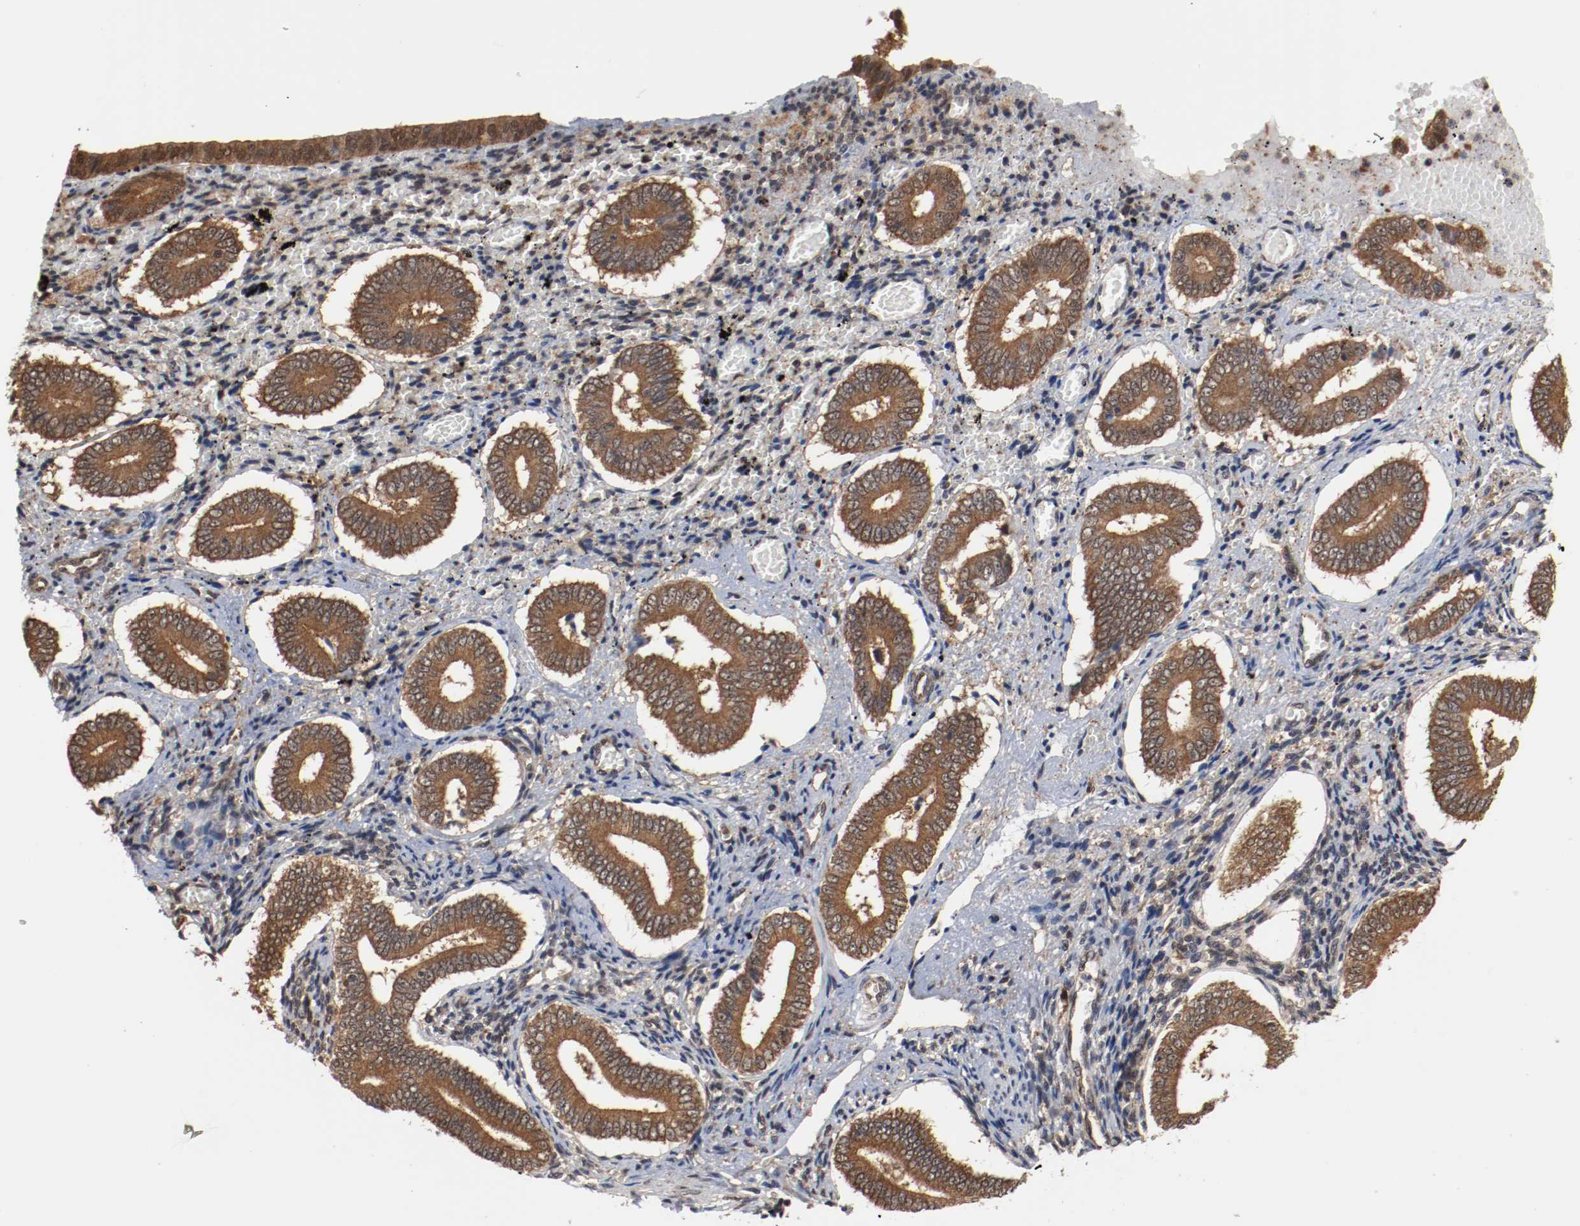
{"staining": {"intensity": "weak", "quantity": "25%-75%", "location": "cytoplasmic/membranous"}, "tissue": "endometrium", "cell_type": "Cells in endometrial stroma", "image_type": "normal", "snomed": [{"axis": "morphology", "description": "Normal tissue, NOS"}, {"axis": "topography", "description": "Endometrium"}], "caption": "Immunohistochemical staining of unremarkable endometrium displays weak cytoplasmic/membranous protein positivity in approximately 25%-75% of cells in endometrial stroma.", "gene": "AFG3L2", "patient": {"sex": "female", "age": 42}}